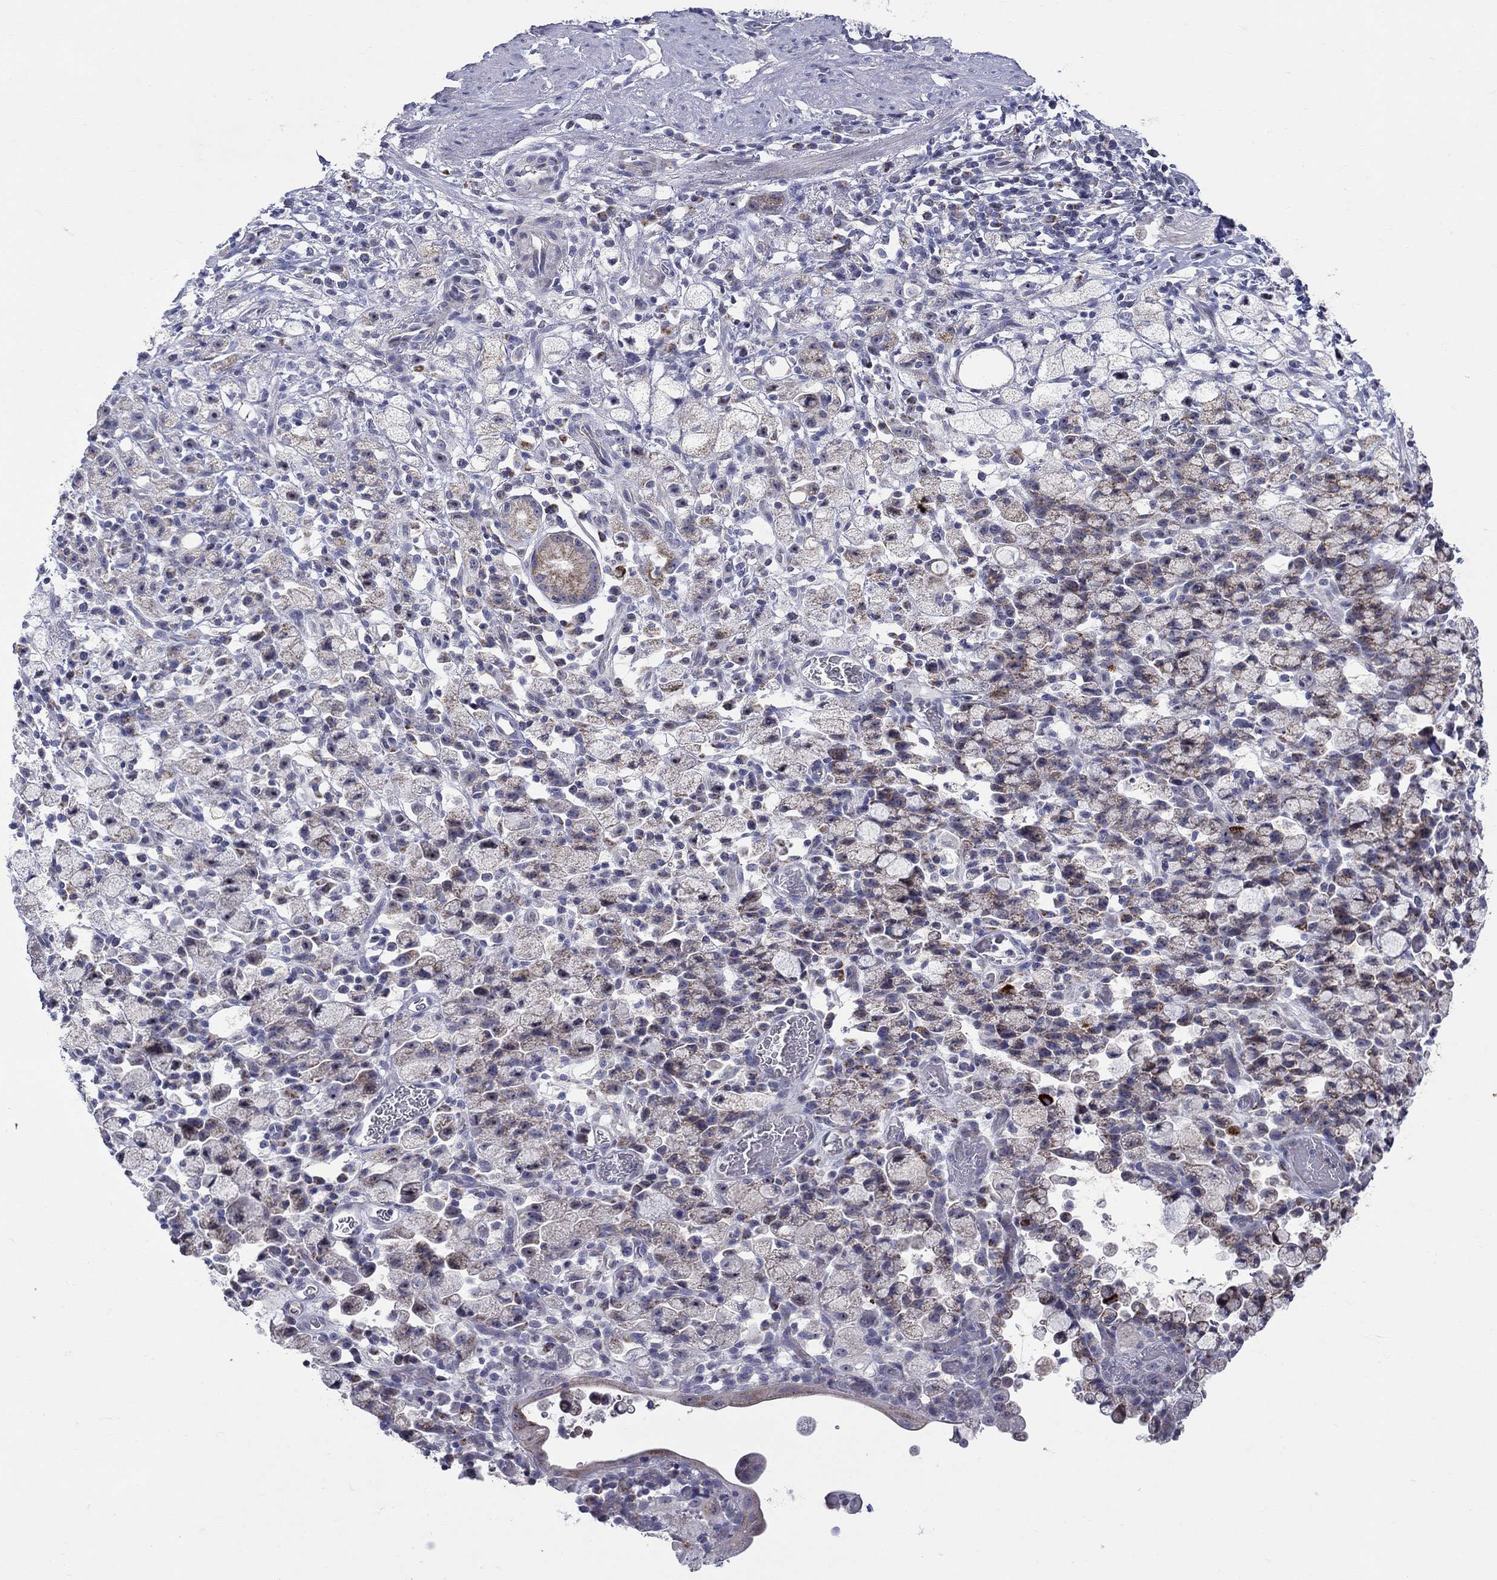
{"staining": {"intensity": "moderate", "quantity": "25%-75%", "location": "cytoplasmic/membranous"}, "tissue": "stomach cancer", "cell_type": "Tumor cells", "image_type": "cancer", "snomed": [{"axis": "morphology", "description": "Adenocarcinoma, NOS"}, {"axis": "topography", "description": "Stomach"}], "caption": "Immunohistochemistry (IHC) (DAB (3,3'-diaminobenzidine)) staining of human stomach adenocarcinoma reveals moderate cytoplasmic/membranous protein expression in approximately 25%-75% of tumor cells.", "gene": "HMX2", "patient": {"sex": "male", "age": 58}}